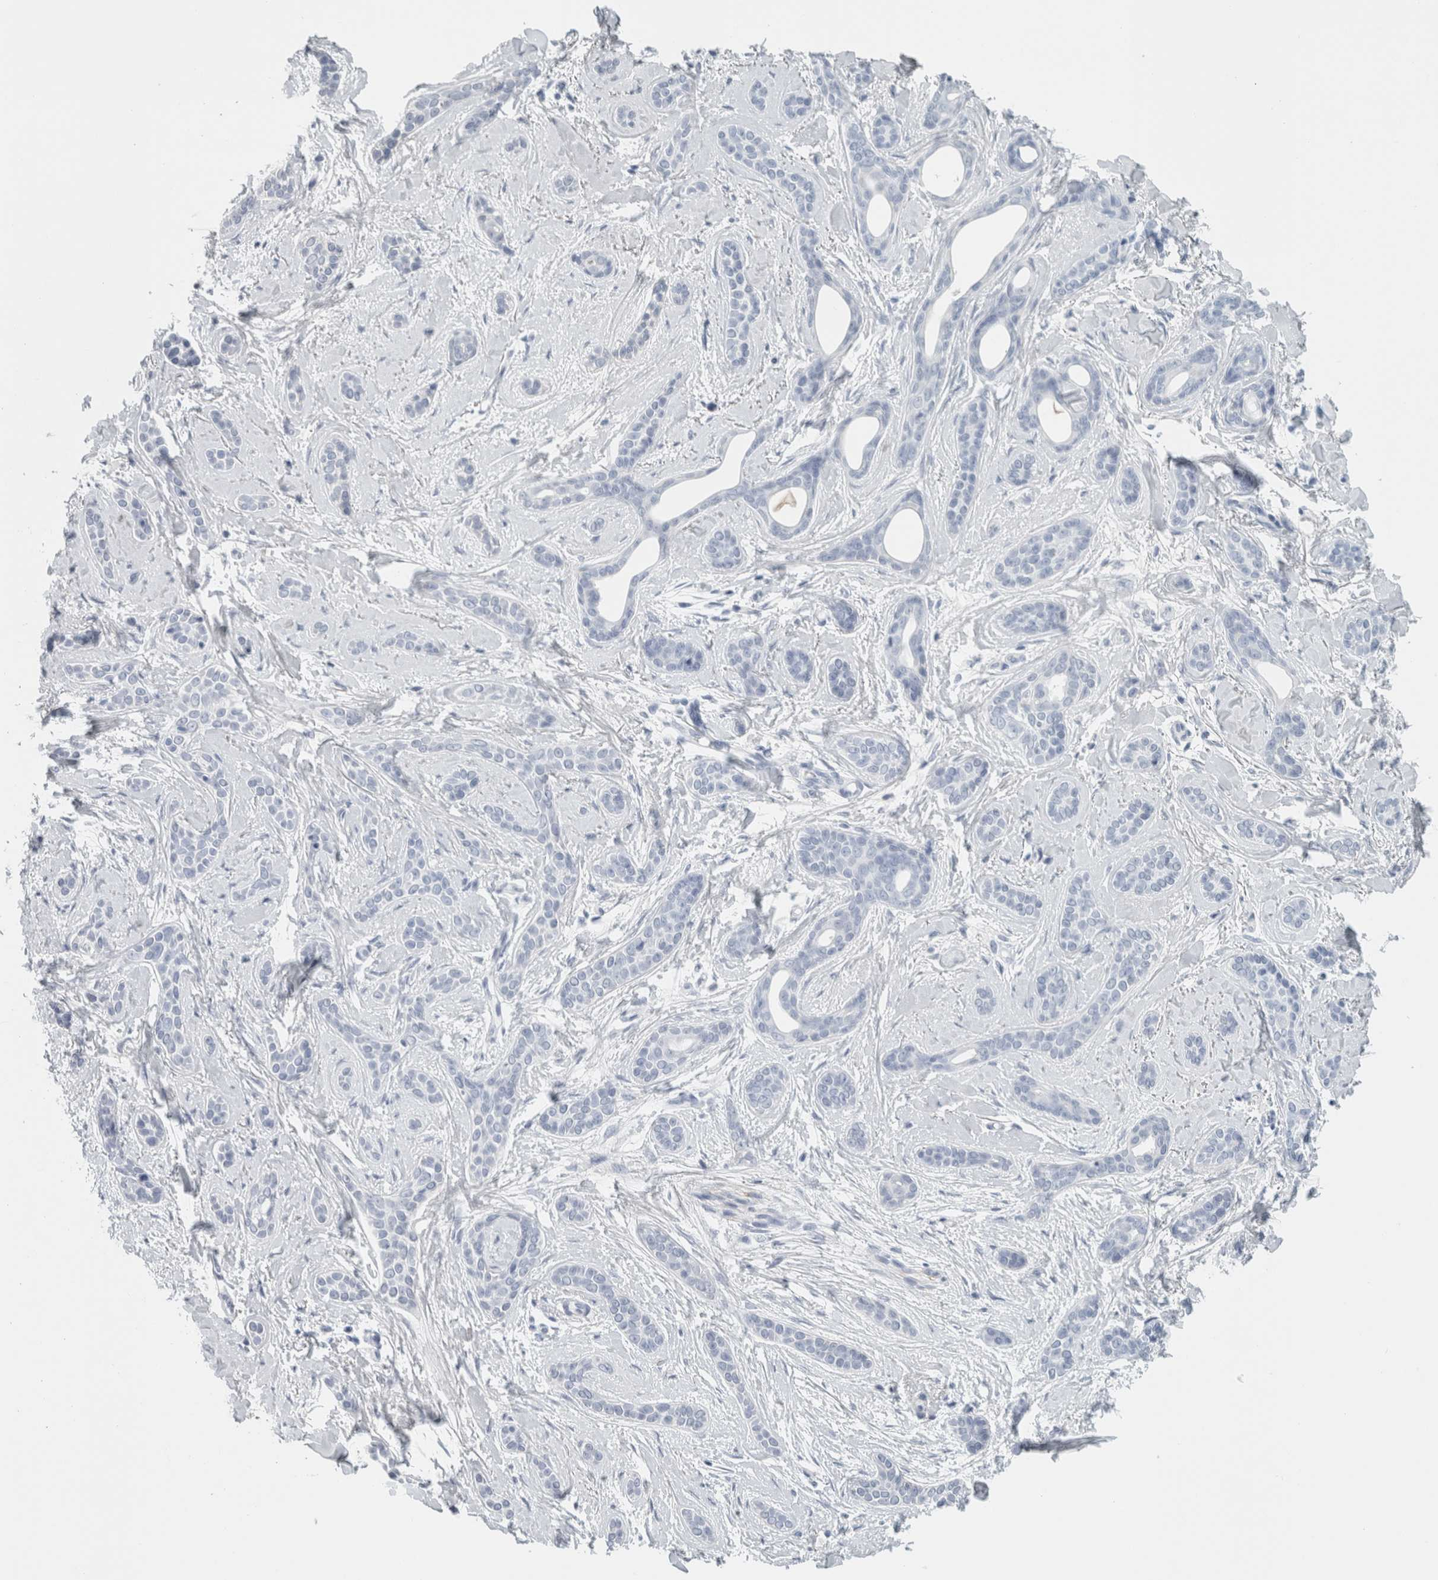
{"staining": {"intensity": "negative", "quantity": "none", "location": "none"}, "tissue": "skin cancer", "cell_type": "Tumor cells", "image_type": "cancer", "snomed": [{"axis": "morphology", "description": "Basal cell carcinoma"}, {"axis": "morphology", "description": "Adnexal tumor, benign"}, {"axis": "topography", "description": "Skin"}], "caption": "Skin cancer was stained to show a protein in brown. There is no significant staining in tumor cells. Brightfield microscopy of immunohistochemistry (IHC) stained with DAB (brown) and hematoxylin (blue), captured at high magnification.", "gene": "TSPAN8", "patient": {"sex": "female", "age": 42}}